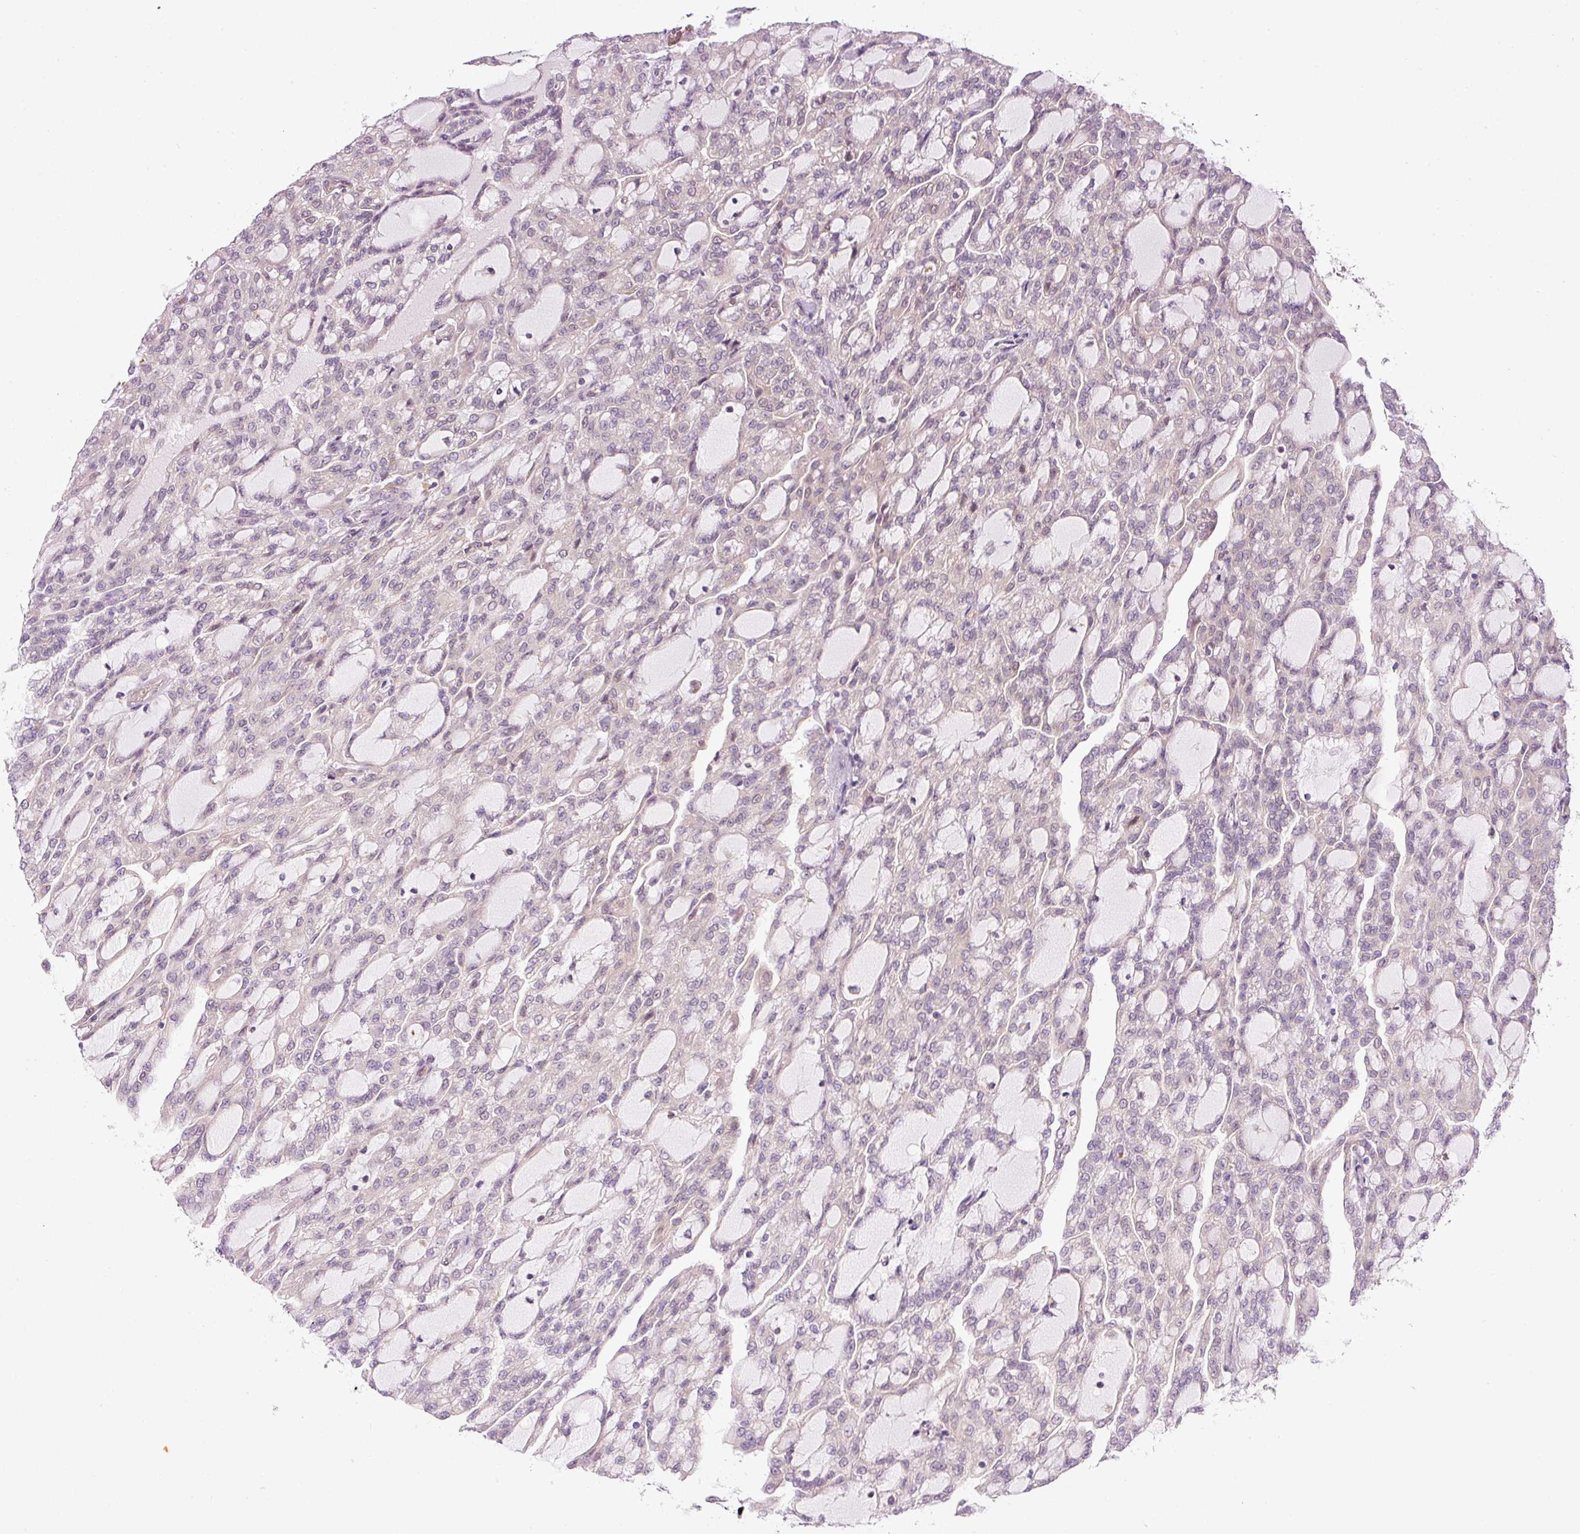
{"staining": {"intensity": "negative", "quantity": "none", "location": "none"}, "tissue": "renal cancer", "cell_type": "Tumor cells", "image_type": "cancer", "snomed": [{"axis": "morphology", "description": "Adenocarcinoma, NOS"}, {"axis": "topography", "description": "Kidney"}], "caption": "Renal cancer (adenocarcinoma) stained for a protein using immunohistochemistry exhibits no expression tumor cells.", "gene": "TBC1D2B", "patient": {"sex": "male", "age": 63}}